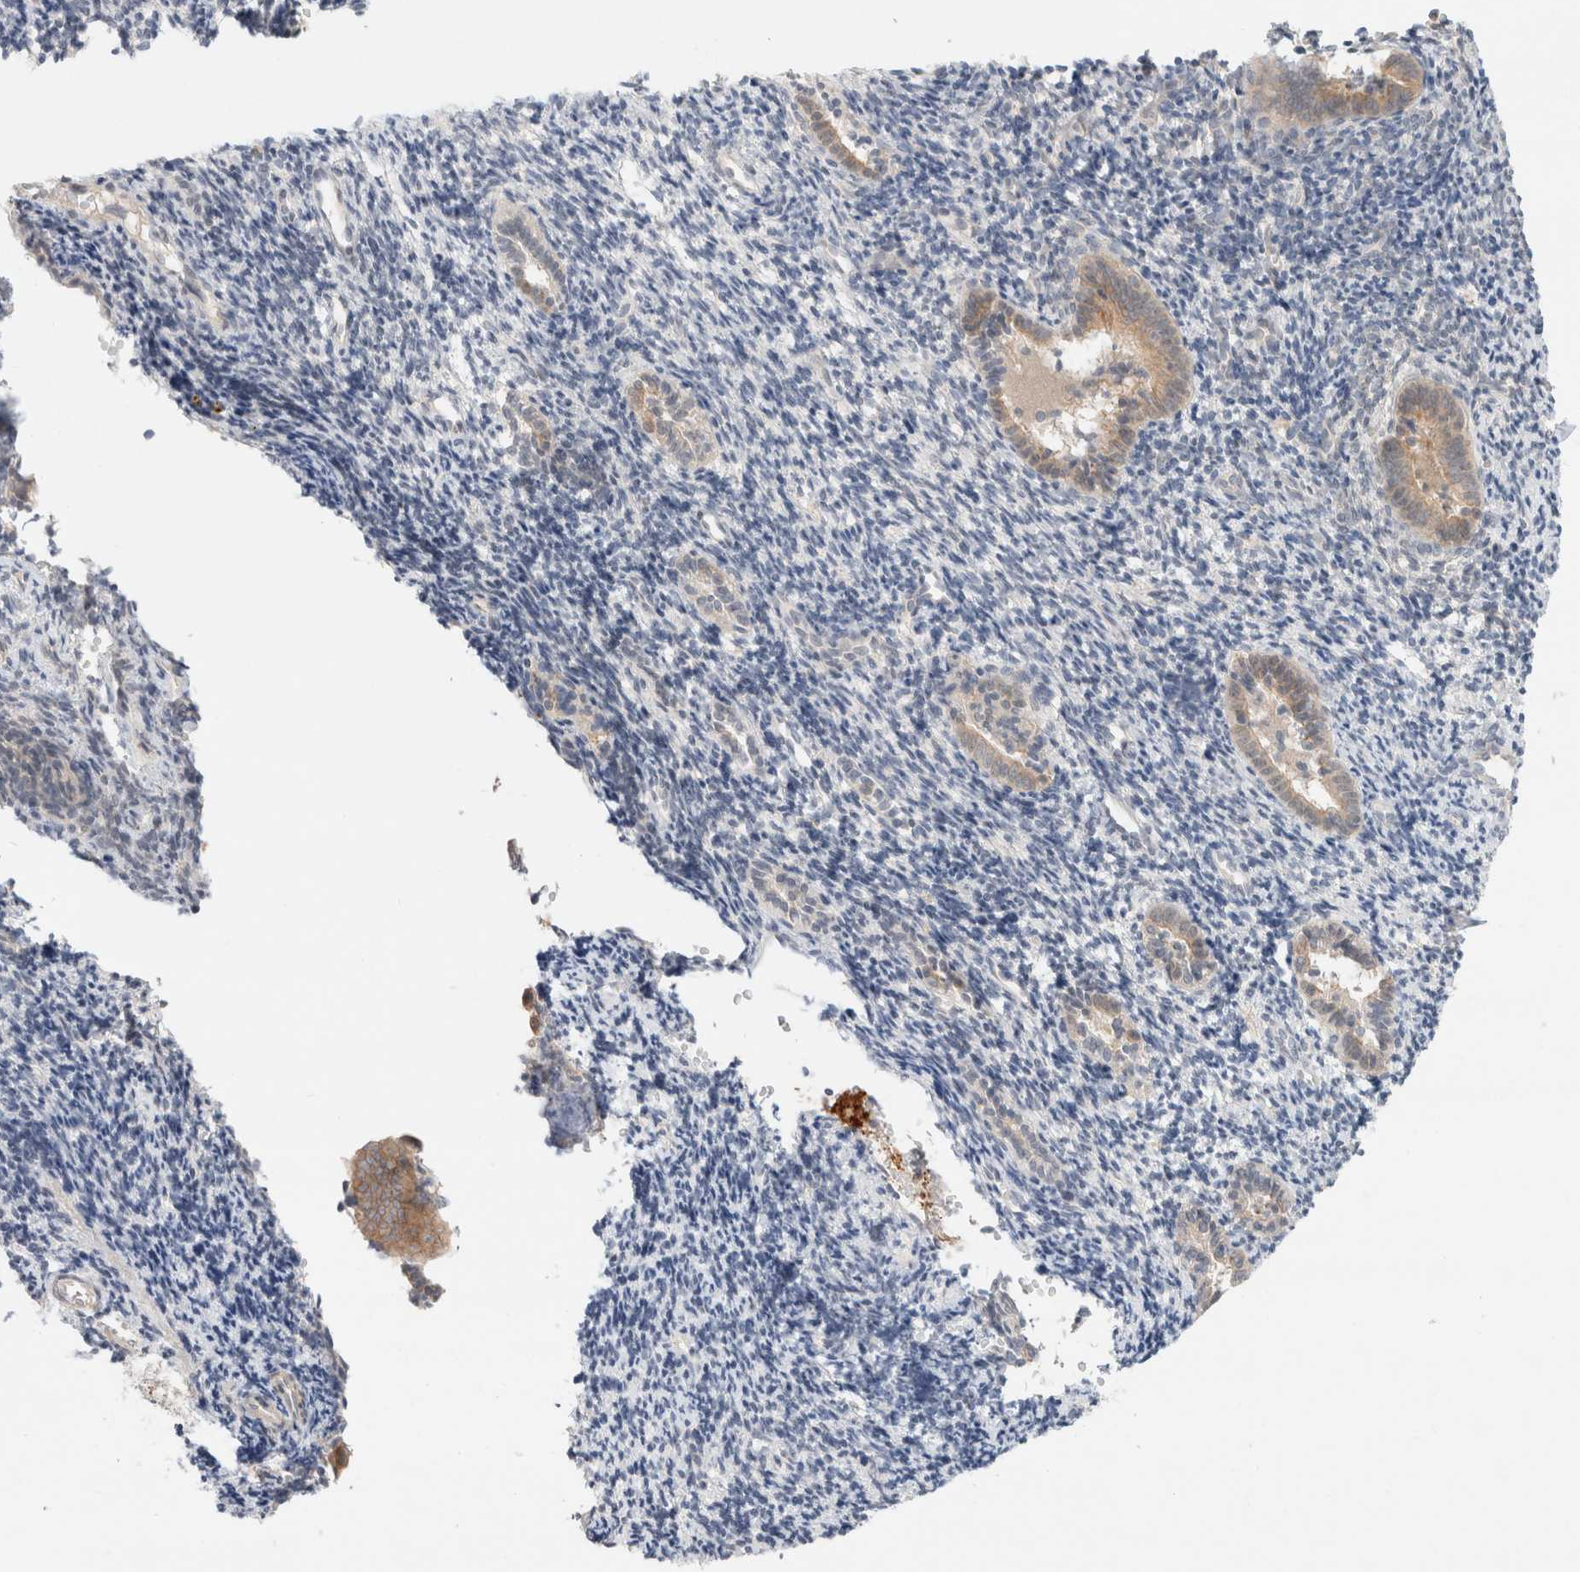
{"staining": {"intensity": "negative", "quantity": "none", "location": "none"}, "tissue": "endometrium", "cell_type": "Cells in endometrial stroma", "image_type": "normal", "snomed": [{"axis": "morphology", "description": "Normal tissue, NOS"}, {"axis": "topography", "description": "Uterus"}, {"axis": "topography", "description": "Endometrium"}], "caption": "Cells in endometrial stroma show no significant expression in unremarkable endometrium. Nuclei are stained in blue.", "gene": "MARK3", "patient": {"sex": "female", "age": 33}}